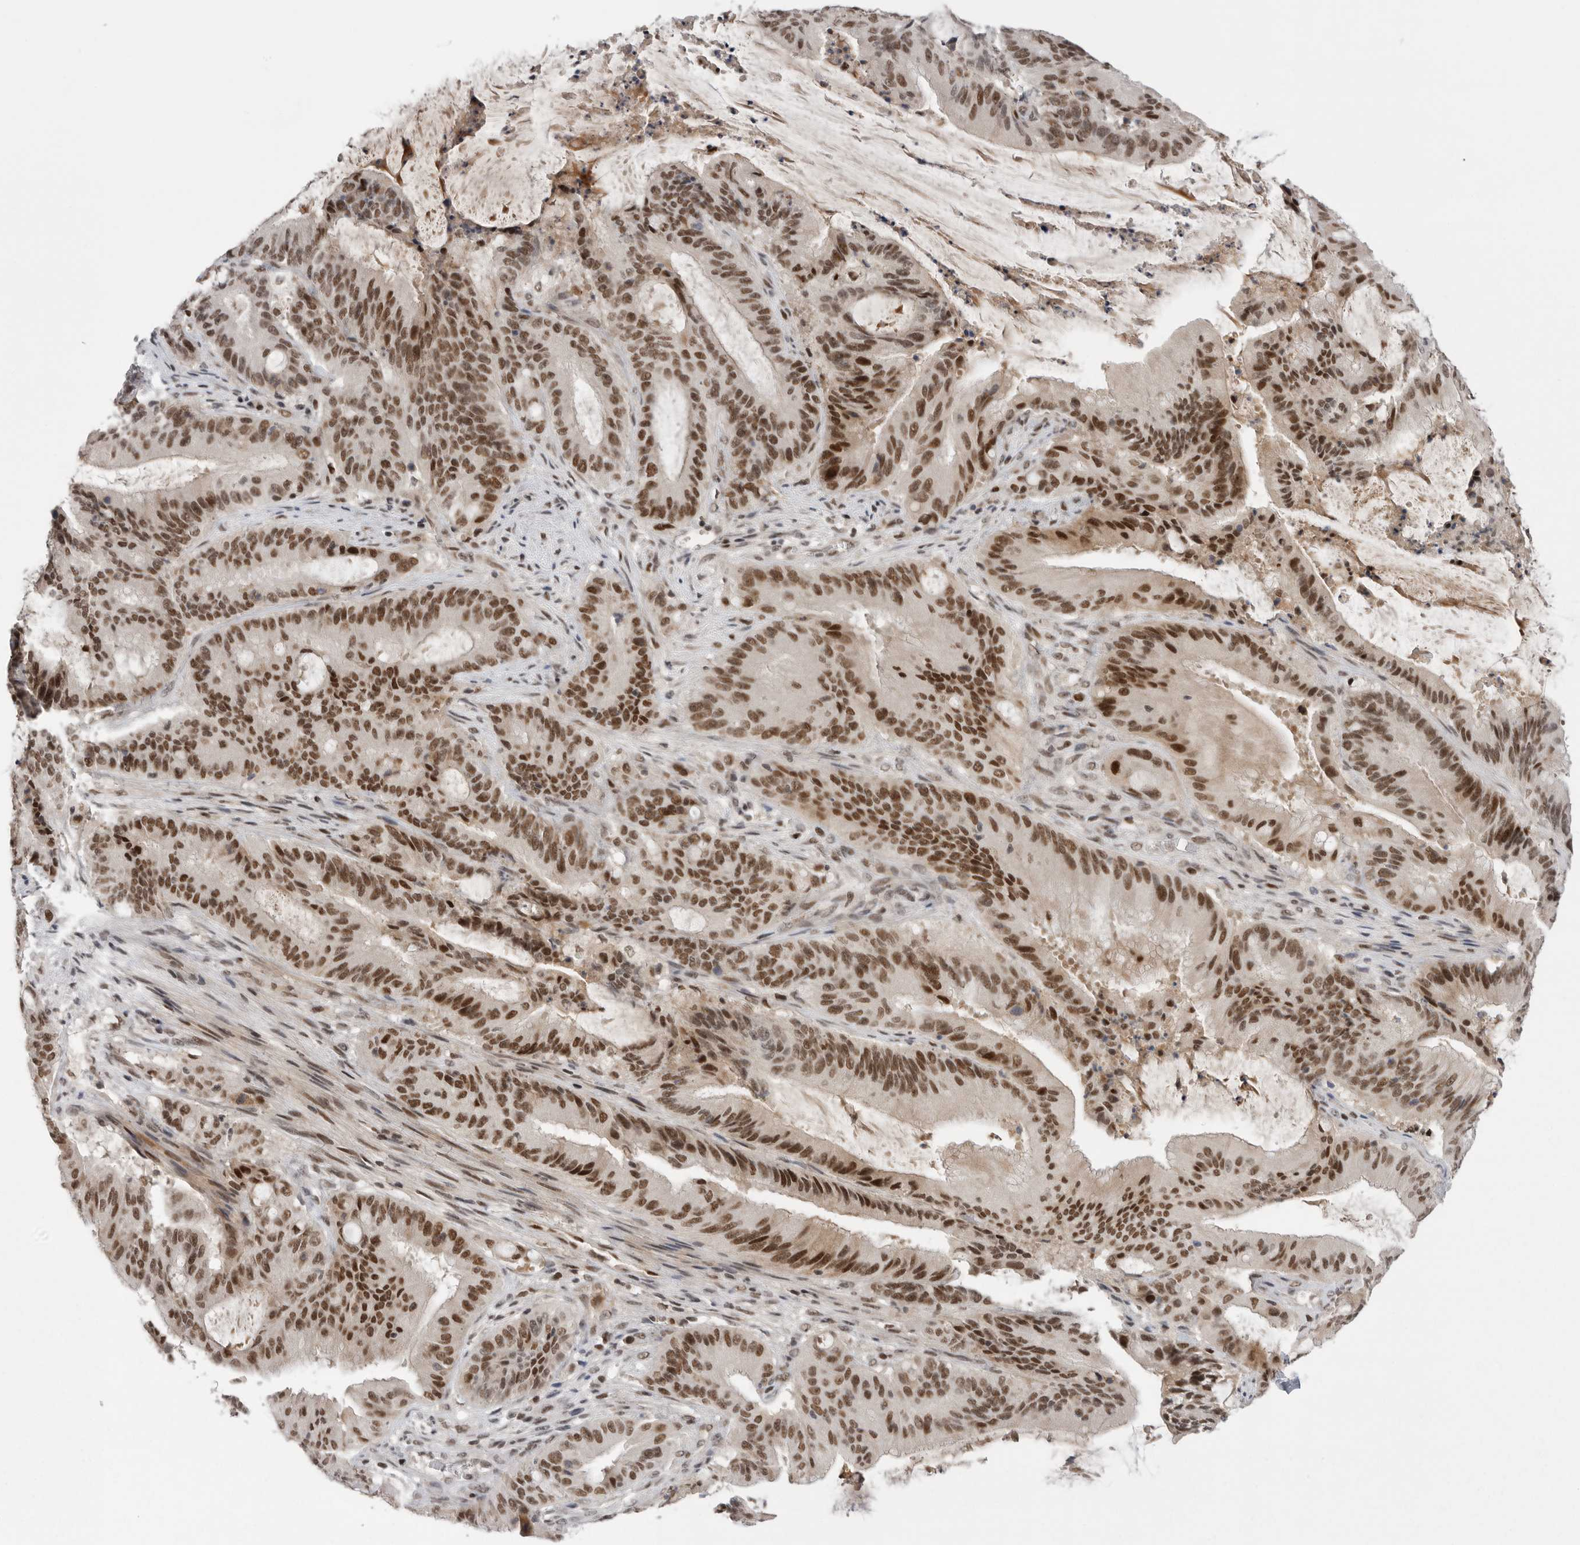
{"staining": {"intensity": "strong", "quantity": ">75%", "location": "nuclear"}, "tissue": "liver cancer", "cell_type": "Tumor cells", "image_type": "cancer", "snomed": [{"axis": "morphology", "description": "Normal tissue, NOS"}, {"axis": "morphology", "description": "Cholangiocarcinoma"}, {"axis": "topography", "description": "Liver"}, {"axis": "topography", "description": "Peripheral nerve tissue"}], "caption": "A photomicrograph of cholangiocarcinoma (liver) stained for a protein shows strong nuclear brown staining in tumor cells.", "gene": "POU5F1", "patient": {"sex": "female", "age": 73}}